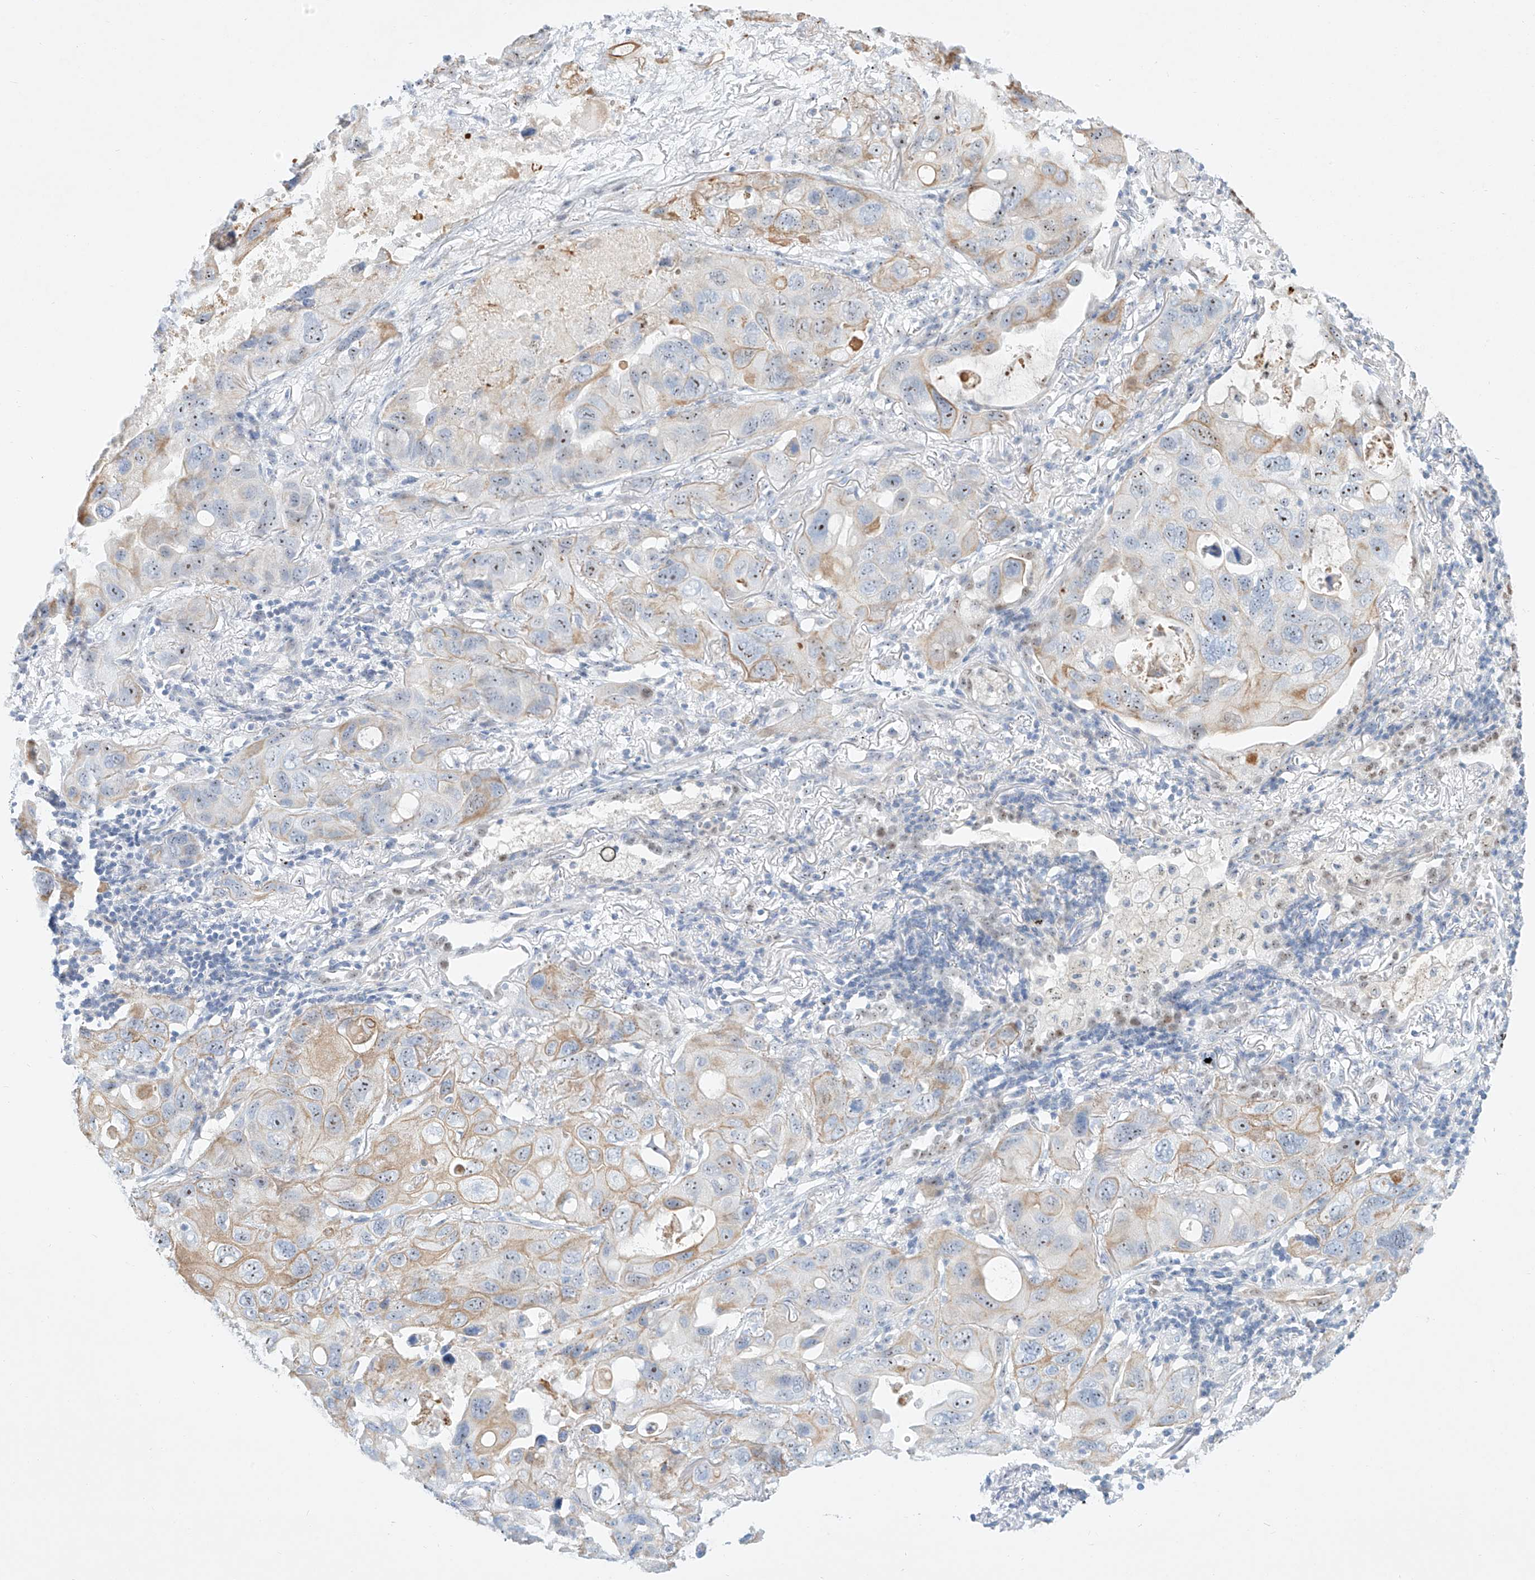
{"staining": {"intensity": "weak", "quantity": "25%-75%", "location": "cytoplasmic/membranous,nuclear"}, "tissue": "lung cancer", "cell_type": "Tumor cells", "image_type": "cancer", "snomed": [{"axis": "morphology", "description": "Squamous cell carcinoma, NOS"}, {"axis": "topography", "description": "Lung"}], "caption": "Protein staining displays weak cytoplasmic/membranous and nuclear positivity in about 25%-75% of tumor cells in lung cancer (squamous cell carcinoma). The protein of interest is stained brown, and the nuclei are stained in blue (DAB (3,3'-diaminobenzidine) IHC with brightfield microscopy, high magnification).", "gene": "SNU13", "patient": {"sex": "female", "age": 73}}